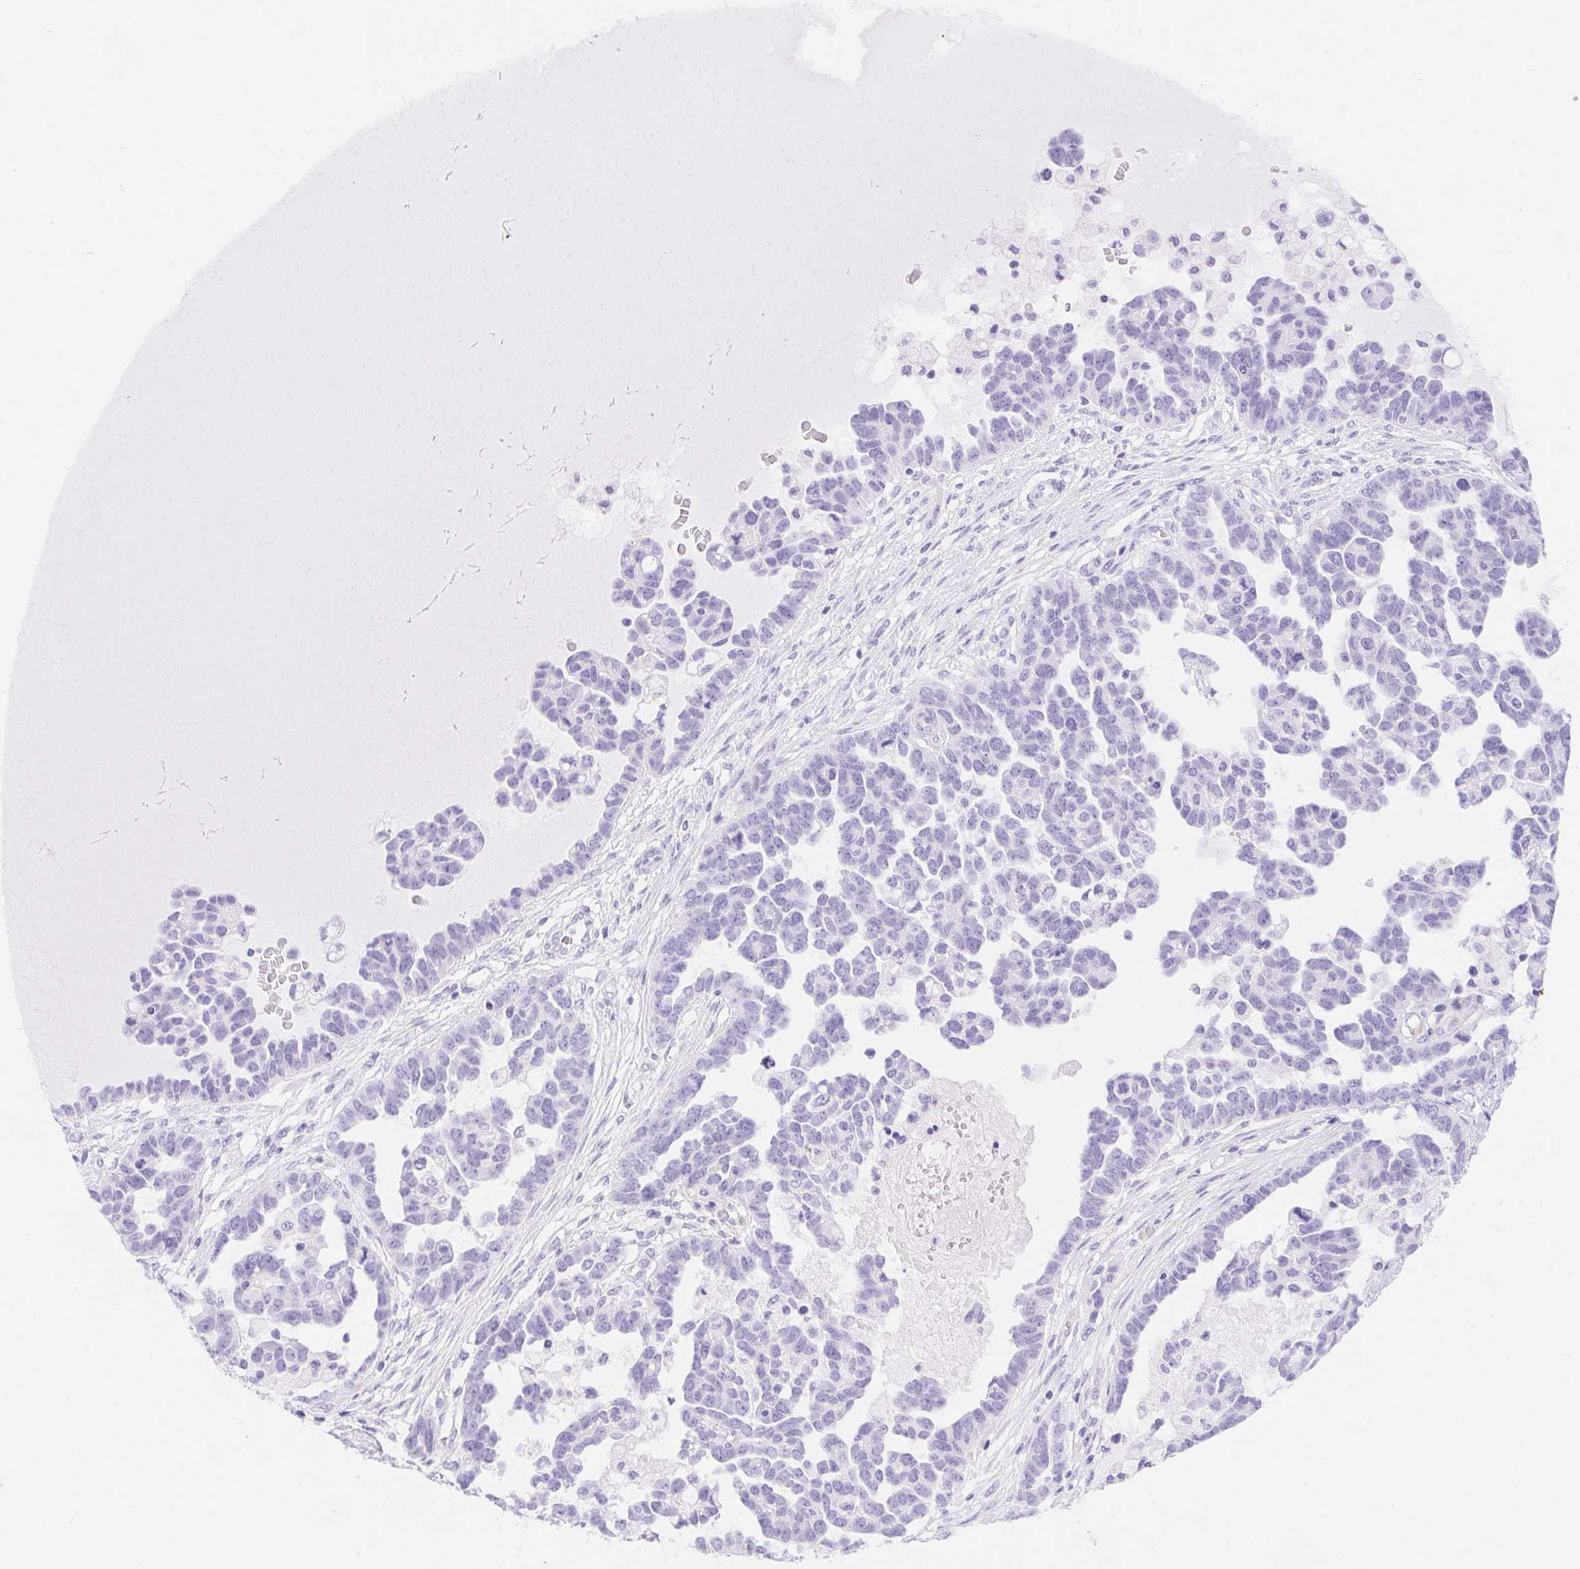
{"staining": {"intensity": "negative", "quantity": "none", "location": "none"}, "tissue": "ovarian cancer", "cell_type": "Tumor cells", "image_type": "cancer", "snomed": [{"axis": "morphology", "description": "Cystadenocarcinoma, serous, NOS"}, {"axis": "topography", "description": "Ovary"}], "caption": "Immunohistochemistry (IHC) photomicrograph of ovarian cancer (serous cystadenocarcinoma) stained for a protein (brown), which shows no expression in tumor cells.", "gene": "ERP27", "patient": {"sex": "female", "age": 54}}